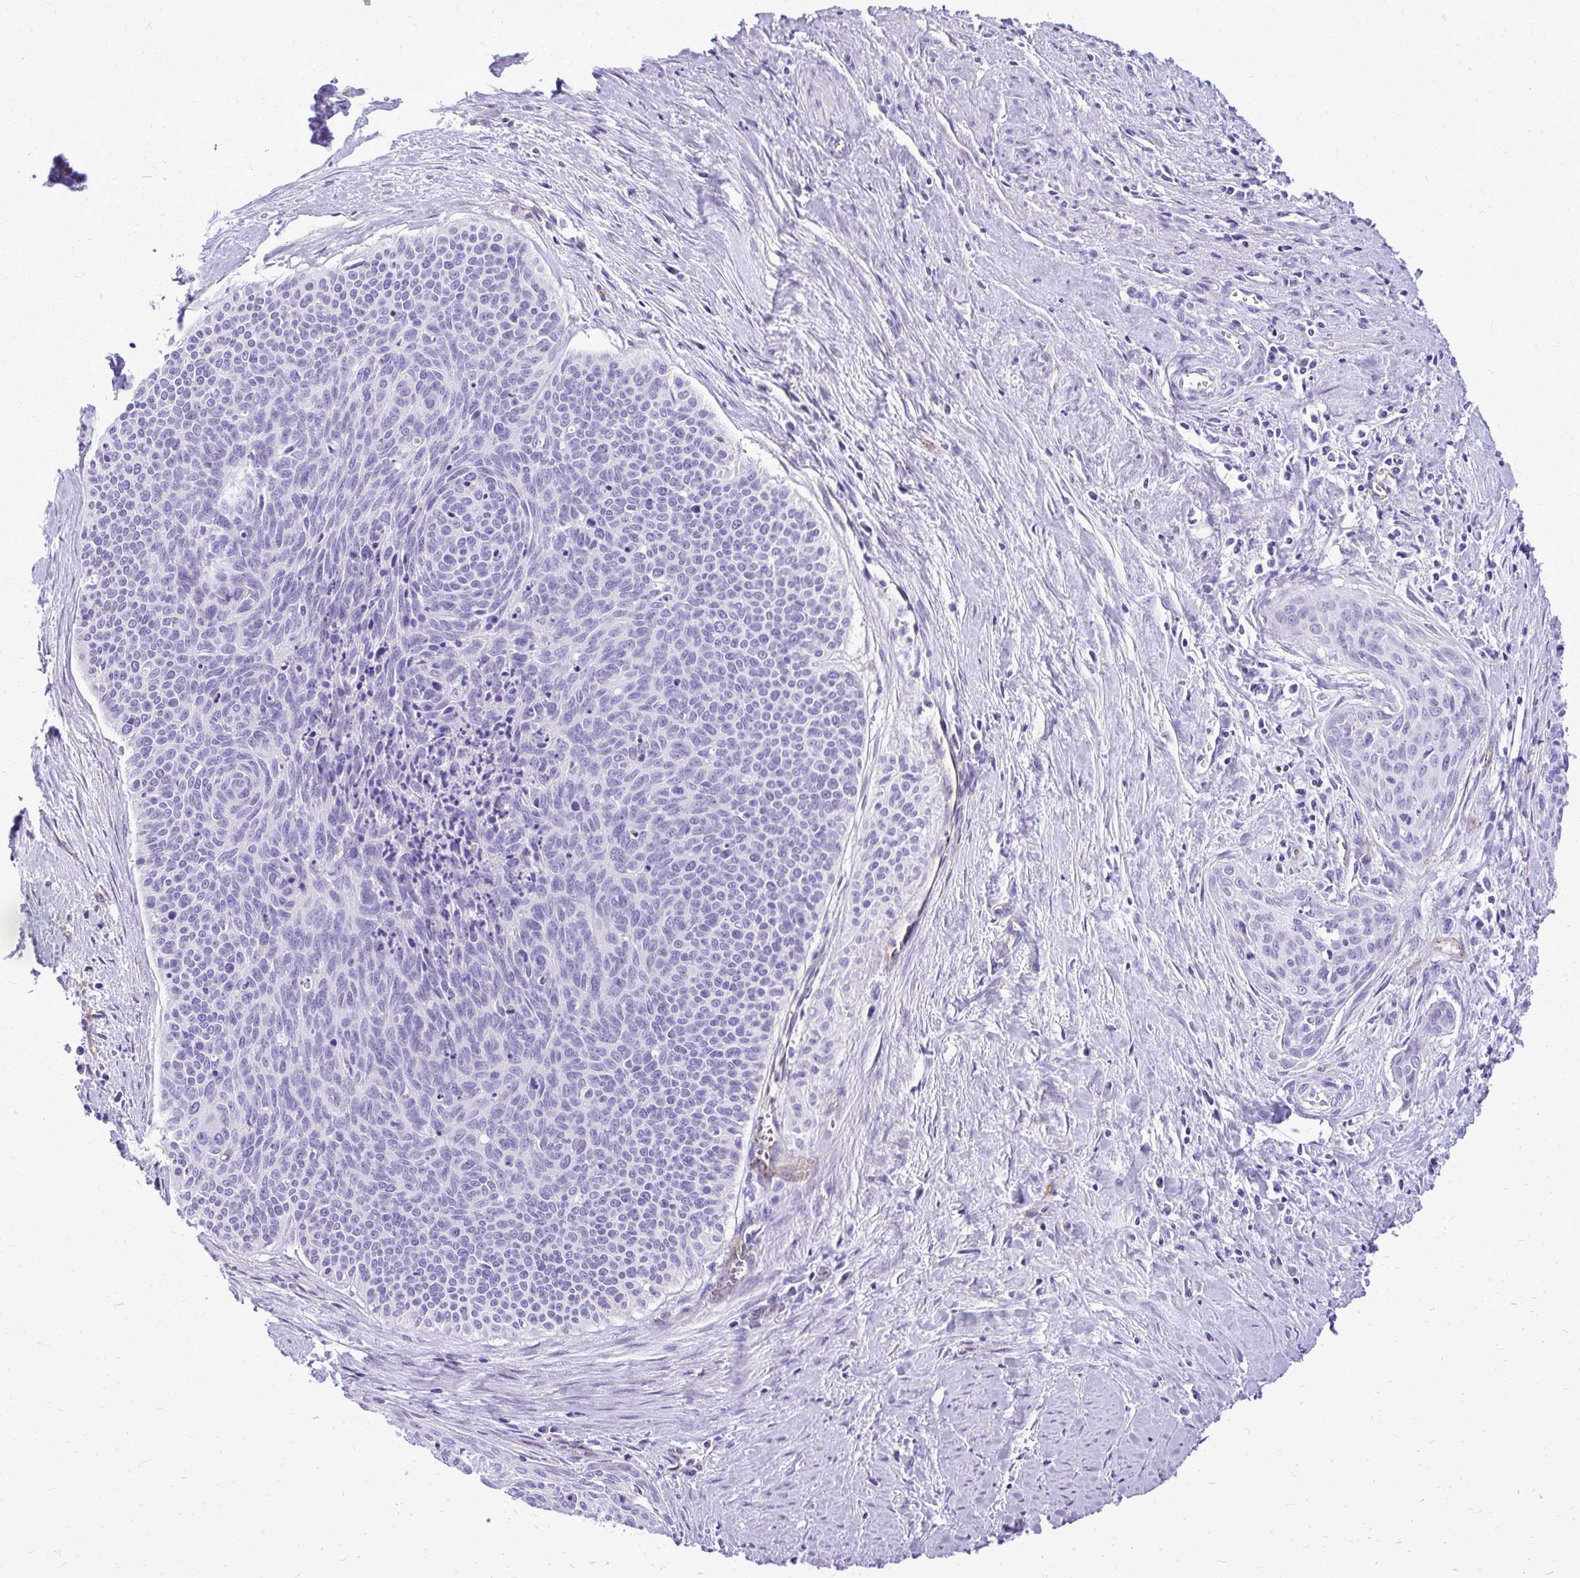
{"staining": {"intensity": "negative", "quantity": "none", "location": "none"}, "tissue": "cervical cancer", "cell_type": "Tumor cells", "image_type": "cancer", "snomed": [{"axis": "morphology", "description": "Squamous cell carcinoma, NOS"}, {"axis": "topography", "description": "Cervix"}], "caption": "Immunohistochemical staining of cervical squamous cell carcinoma displays no significant staining in tumor cells.", "gene": "PELI3", "patient": {"sex": "female", "age": 55}}